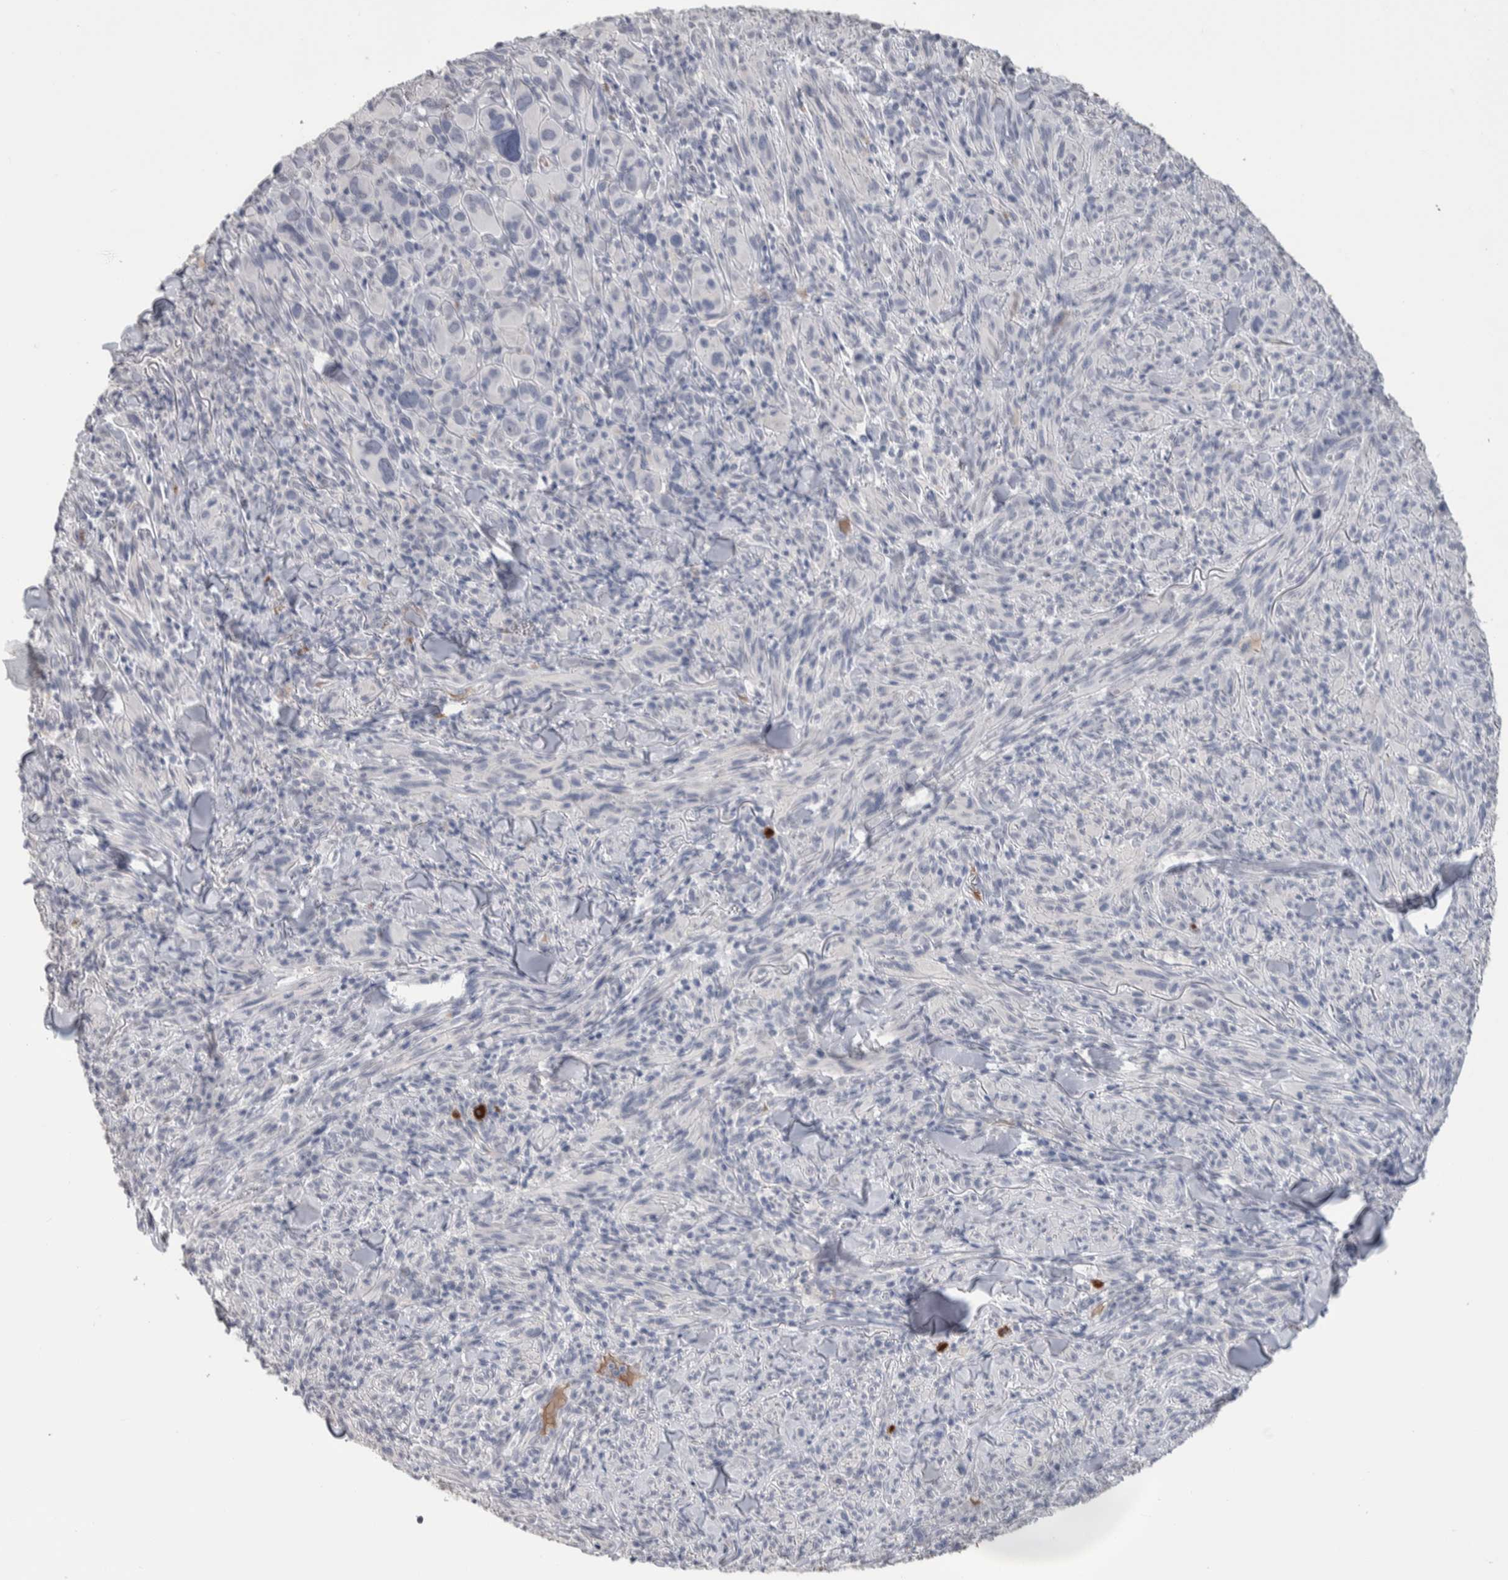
{"staining": {"intensity": "negative", "quantity": "none", "location": "none"}, "tissue": "melanoma", "cell_type": "Tumor cells", "image_type": "cancer", "snomed": [{"axis": "morphology", "description": "Malignant melanoma, NOS"}, {"axis": "topography", "description": "Skin of head"}], "caption": "Tumor cells are negative for brown protein staining in malignant melanoma. (DAB (3,3'-diaminobenzidine) IHC, high magnification).", "gene": "TMEM102", "patient": {"sex": "male", "age": 96}}